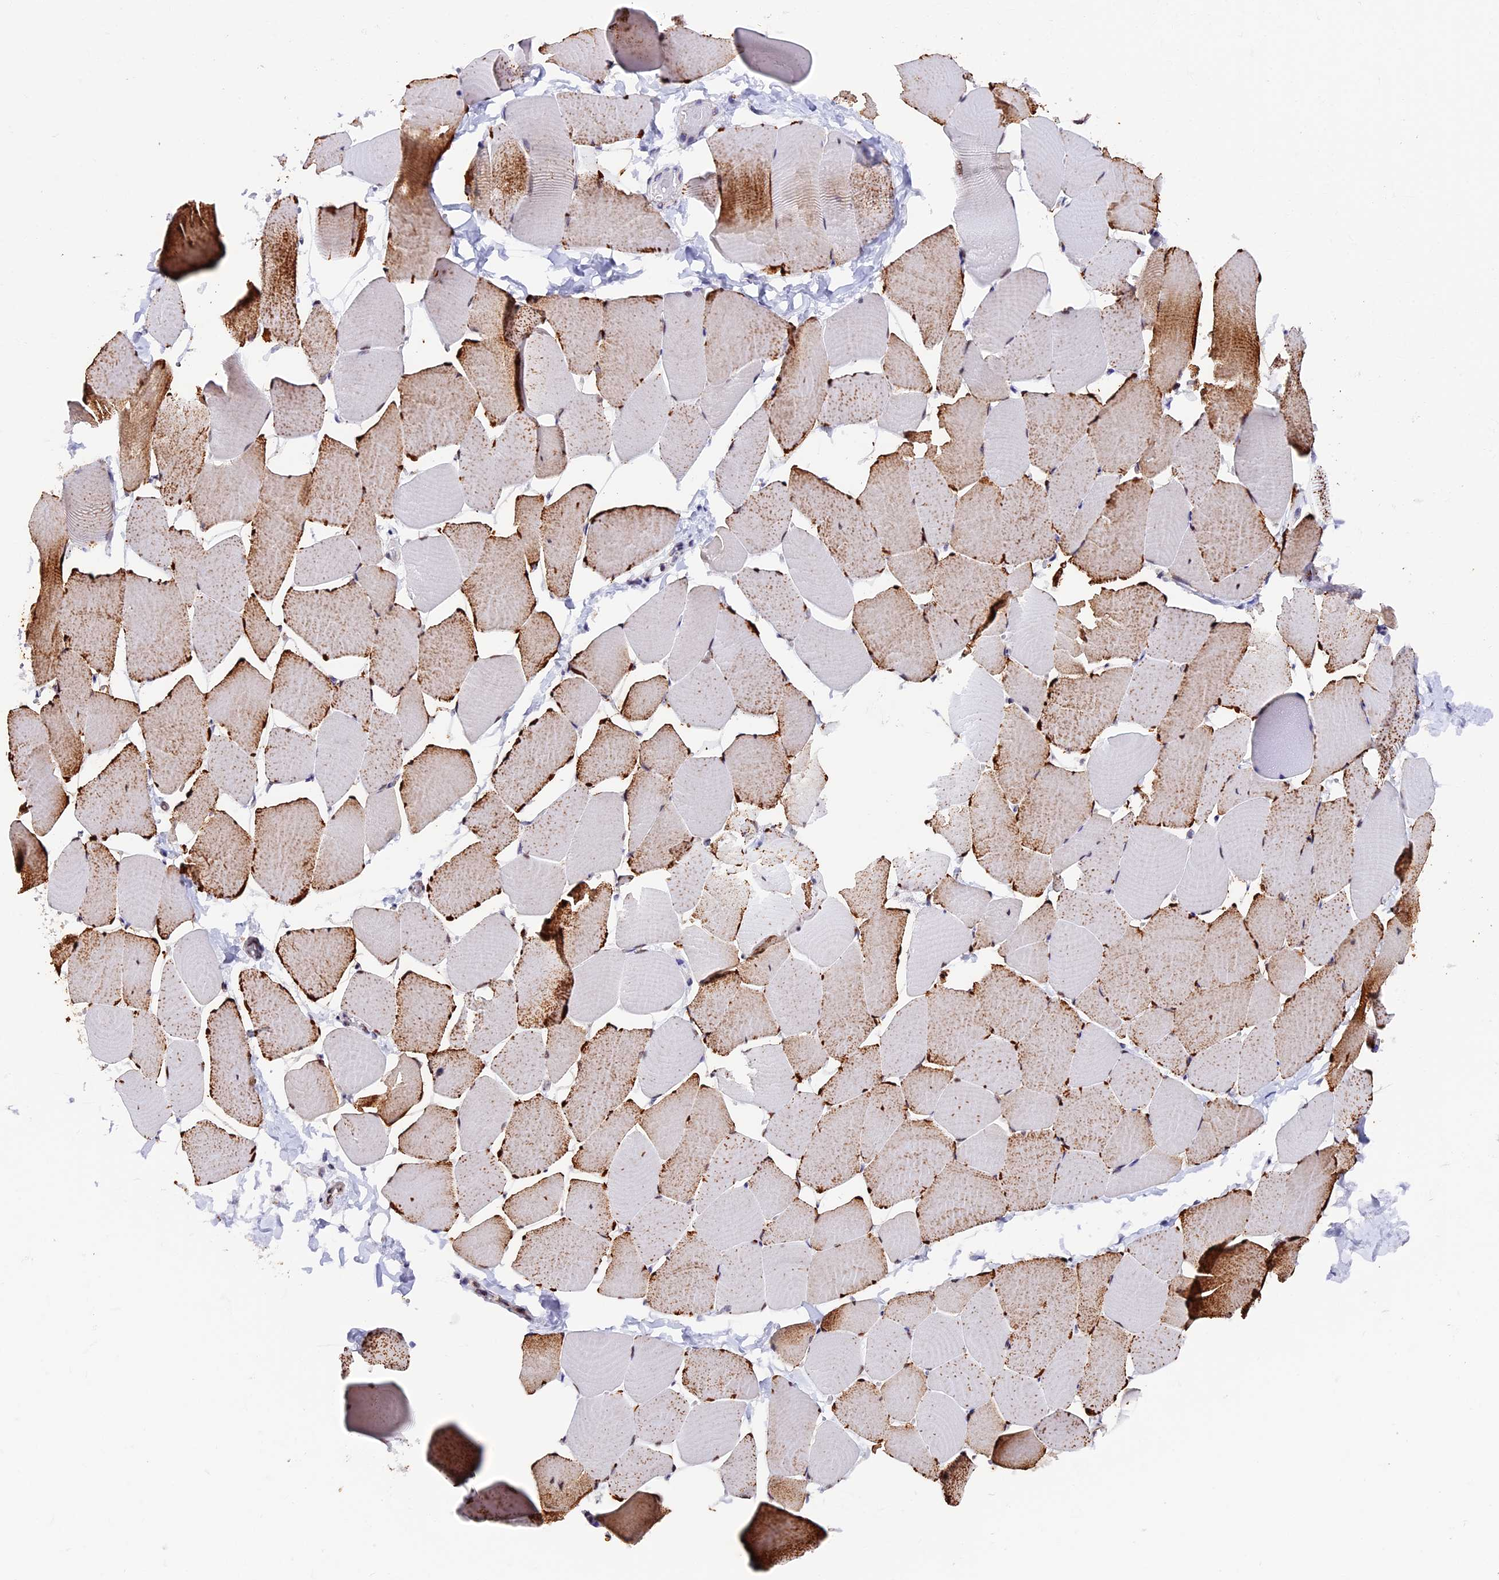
{"staining": {"intensity": "moderate", "quantity": "<25%", "location": "cytoplasmic/membranous"}, "tissue": "skeletal muscle", "cell_type": "Myocytes", "image_type": "normal", "snomed": [{"axis": "morphology", "description": "Normal tissue, NOS"}, {"axis": "topography", "description": "Skeletal muscle"}], "caption": "Immunohistochemistry (IHC) of normal human skeletal muscle shows low levels of moderate cytoplasmic/membranous positivity in approximately <25% of myocytes. Immunohistochemistry stains the protein of interest in brown and the nuclei are stained blue.", "gene": "TFAM", "patient": {"sex": "male", "age": 25}}